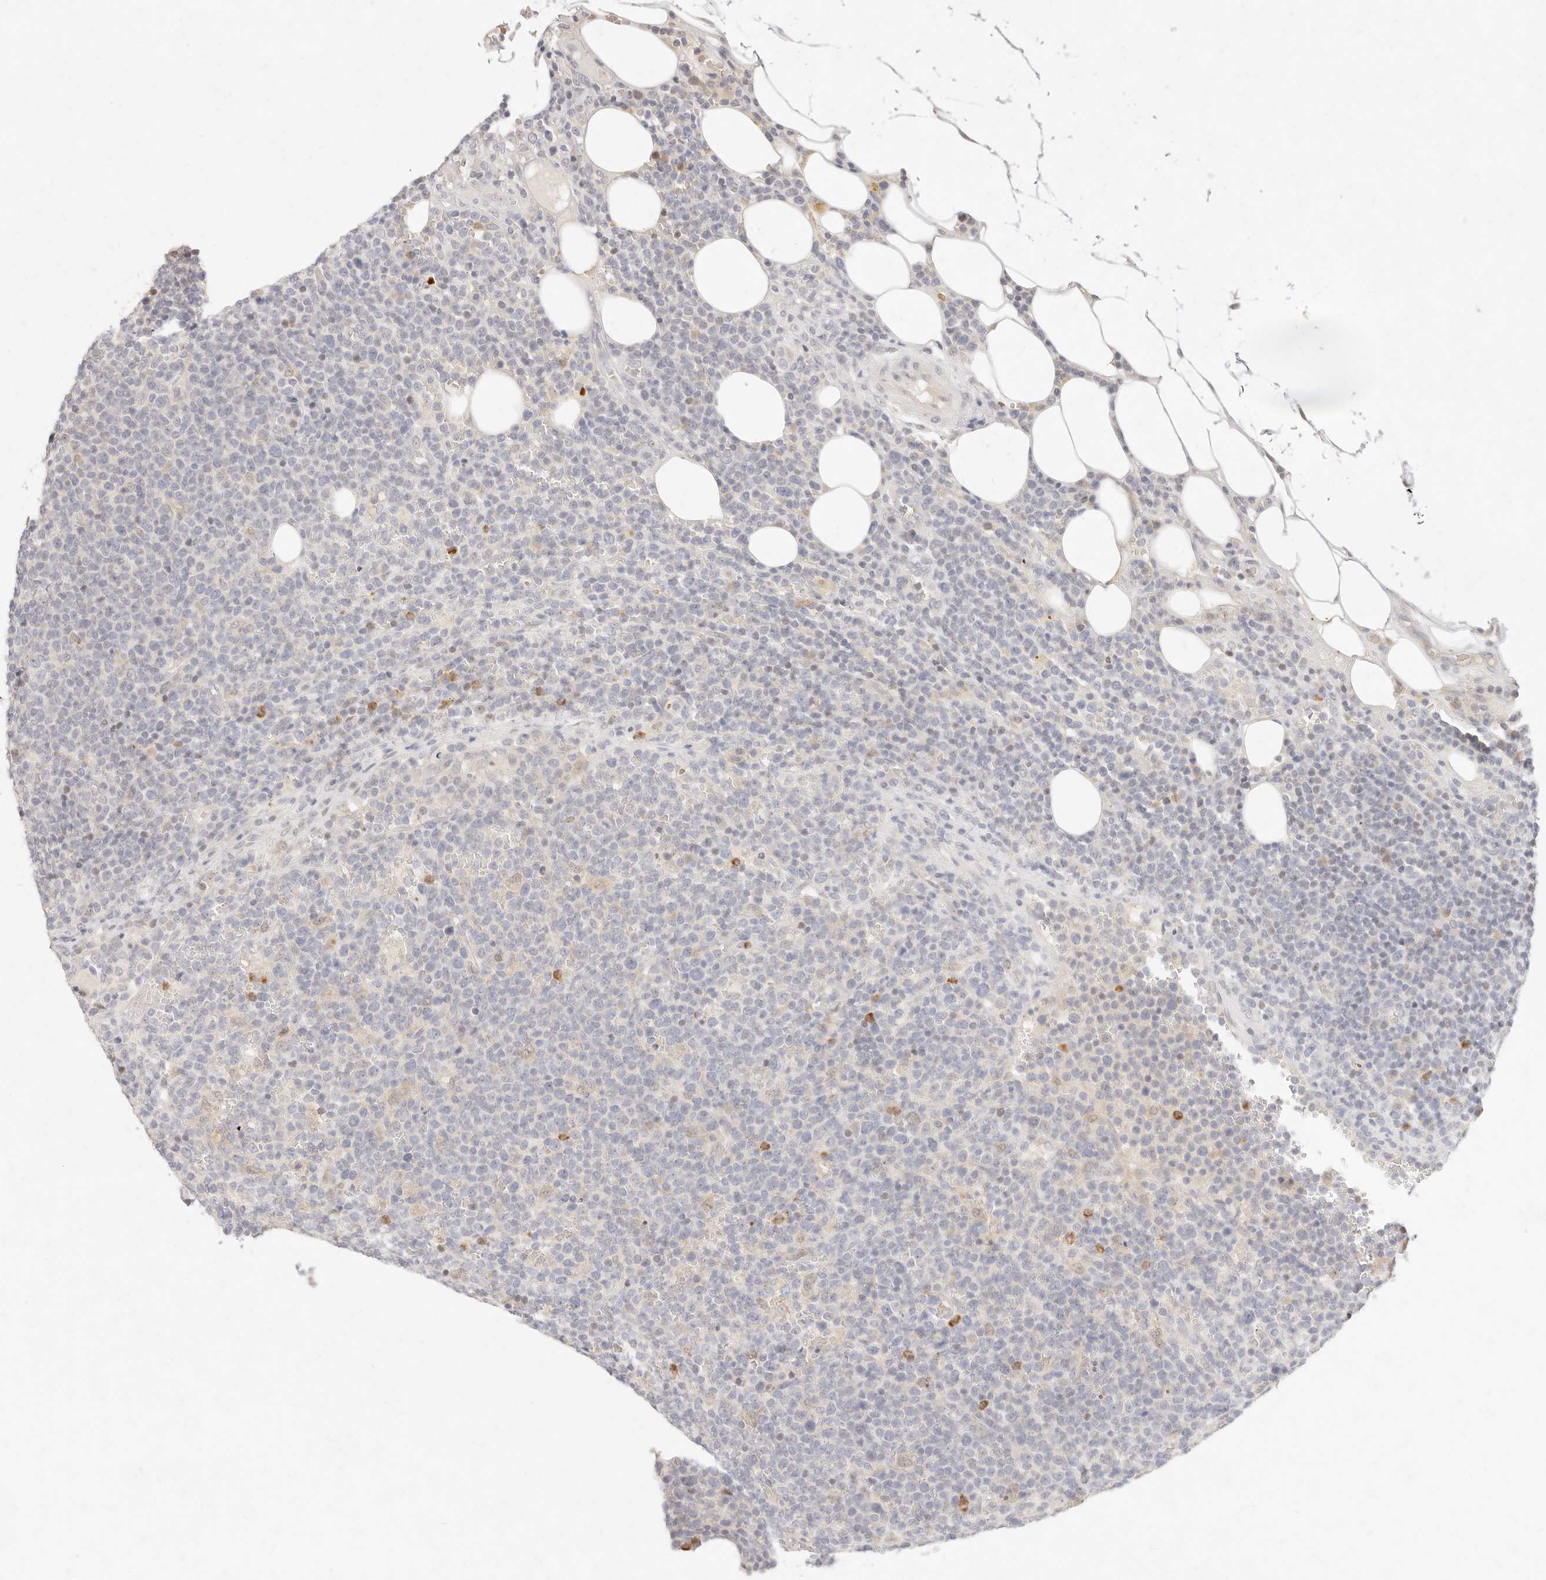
{"staining": {"intensity": "negative", "quantity": "none", "location": "none"}, "tissue": "lymphoma", "cell_type": "Tumor cells", "image_type": "cancer", "snomed": [{"axis": "morphology", "description": "Malignant lymphoma, non-Hodgkin's type, High grade"}, {"axis": "topography", "description": "Lymph node"}], "caption": "High magnification brightfield microscopy of lymphoma stained with DAB (3,3'-diaminobenzidine) (brown) and counterstained with hematoxylin (blue): tumor cells show no significant staining. (DAB immunohistochemistry (IHC) visualized using brightfield microscopy, high magnification).", "gene": "ASCL3", "patient": {"sex": "male", "age": 61}}